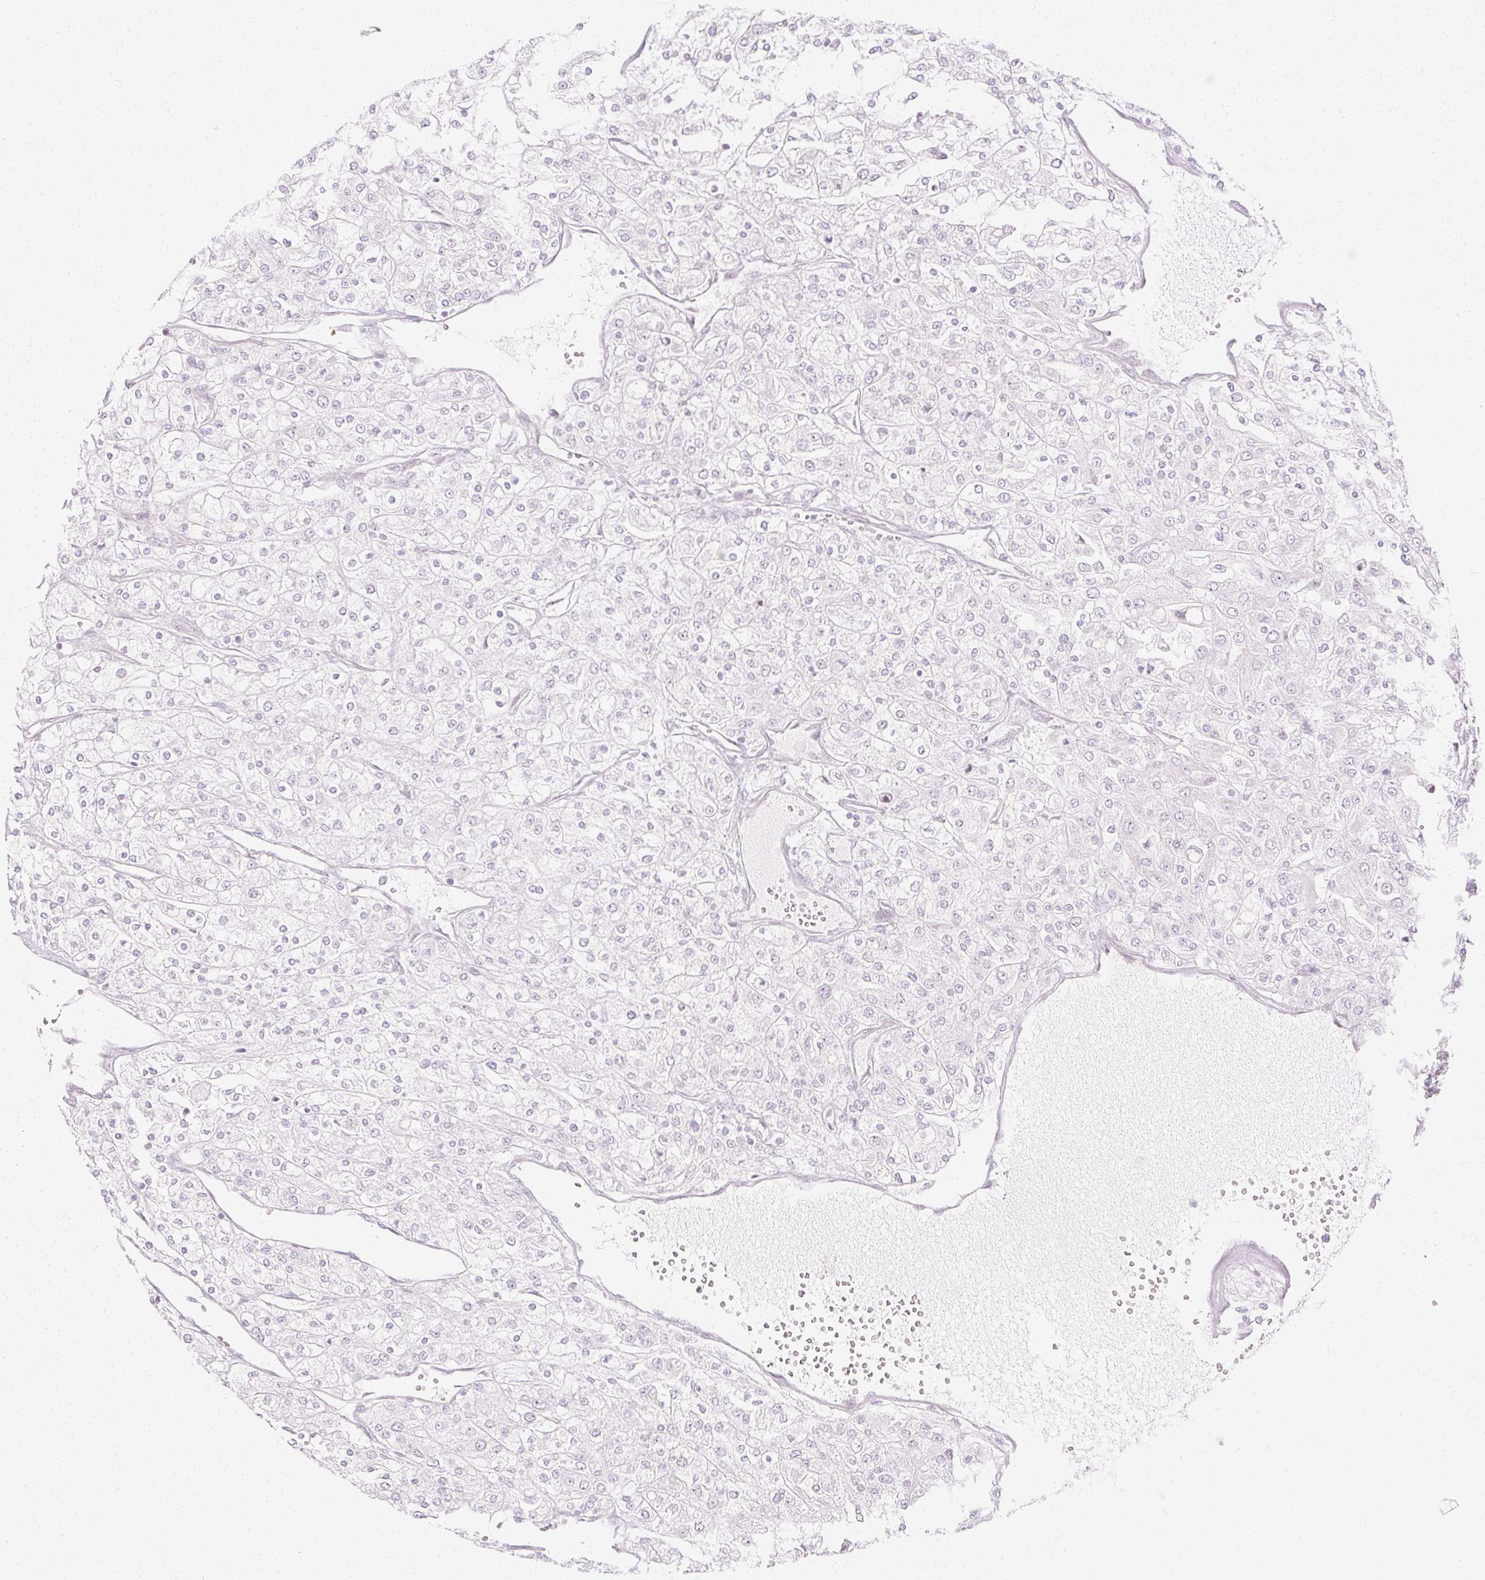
{"staining": {"intensity": "negative", "quantity": "none", "location": "none"}, "tissue": "renal cancer", "cell_type": "Tumor cells", "image_type": "cancer", "snomed": [{"axis": "morphology", "description": "Adenocarcinoma, NOS"}, {"axis": "topography", "description": "Kidney"}], "caption": "A micrograph of human renal cancer (adenocarcinoma) is negative for staining in tumor cells. (Brightfield microscopy of DAB immunohistochemistry (IHC) at high magnification).", "gene": "C3orf49", "patient": {"sex": "male", "age": 80}}